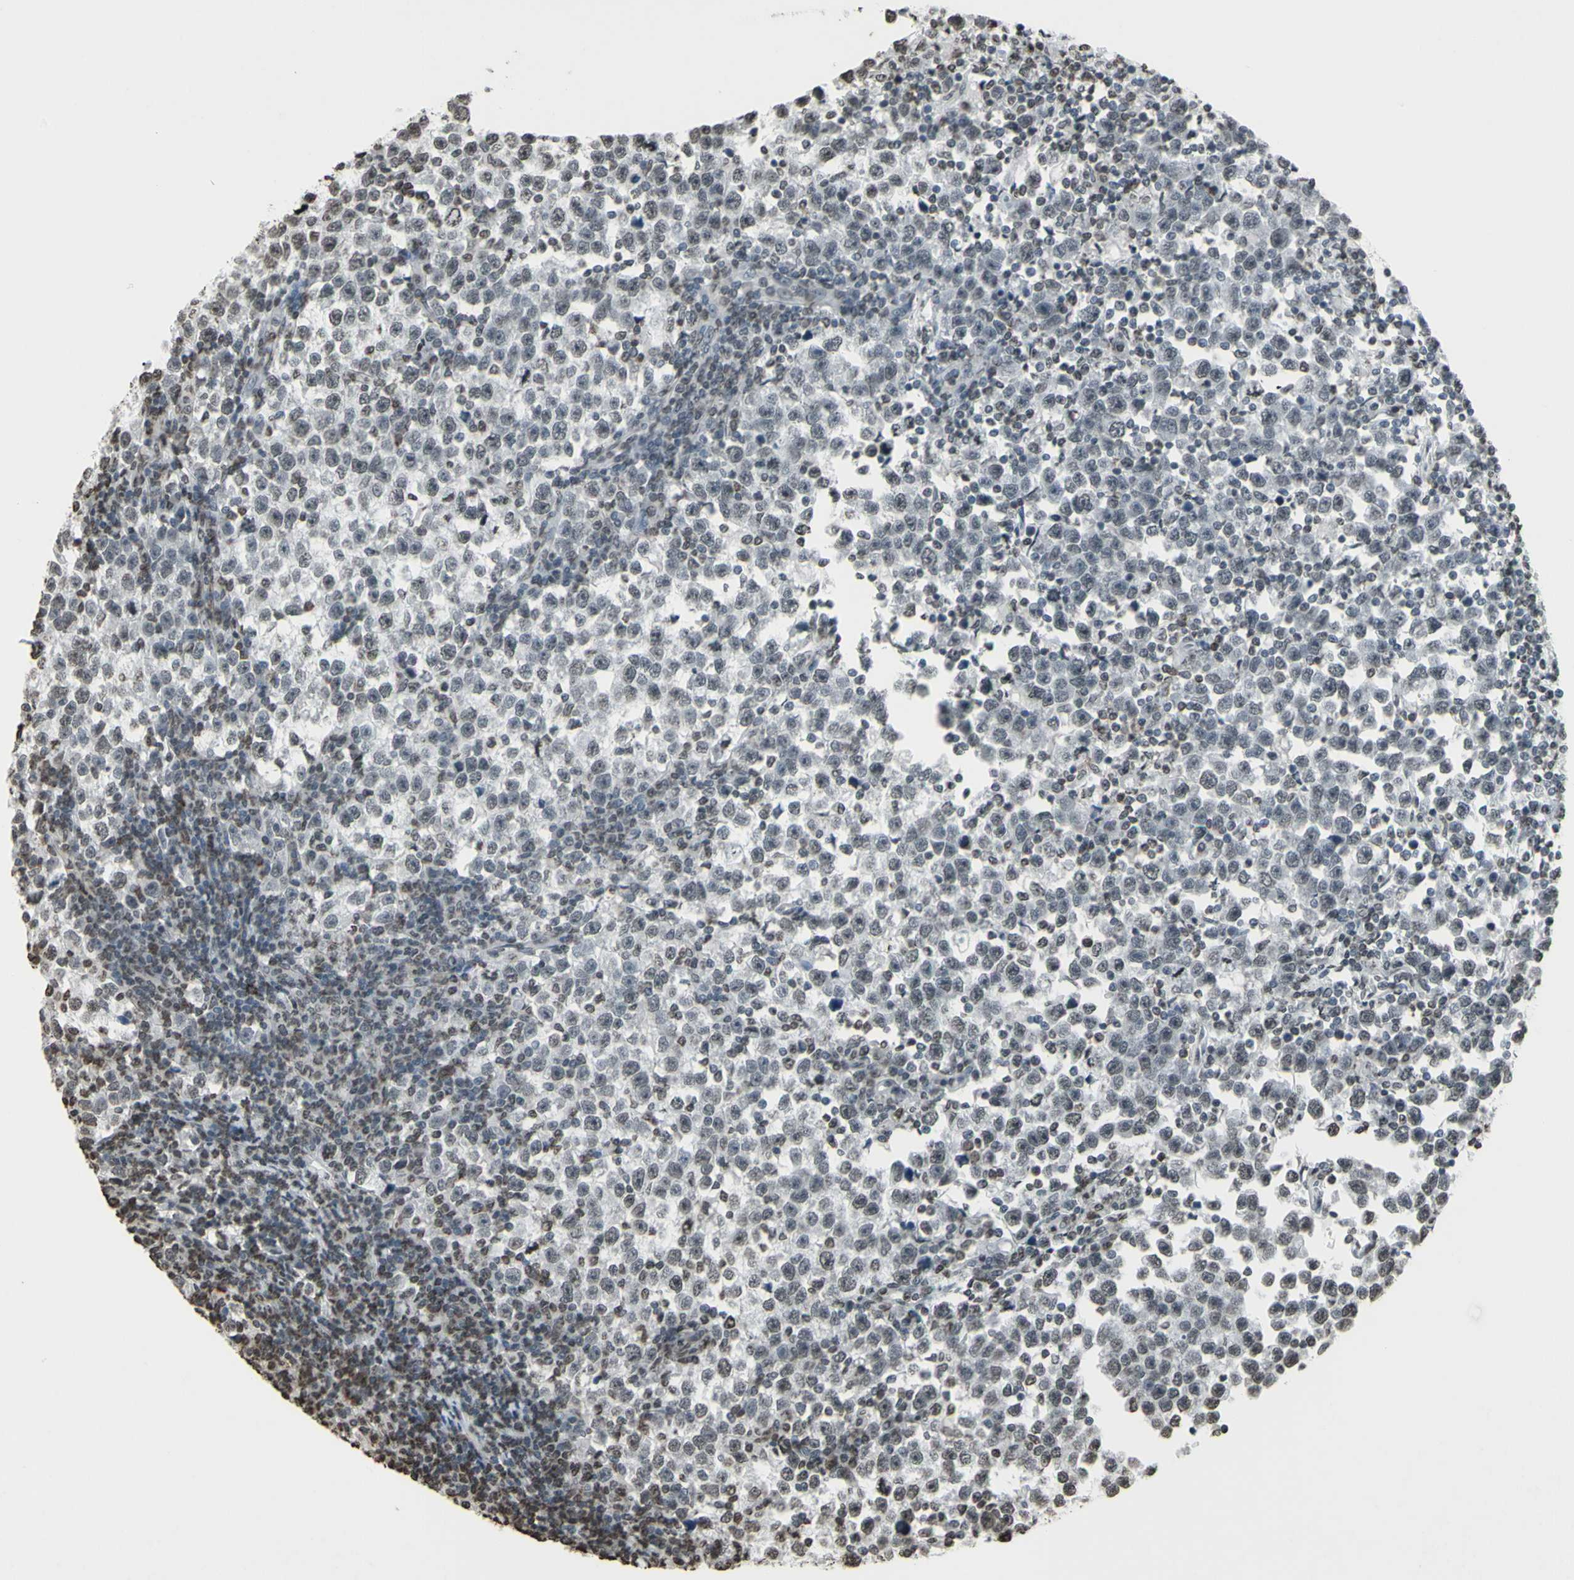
{"staining": {"intensity": "negative", "quantity": "none", "location": "none"}, "tissue": "testis cancer", "cell_type": "Tumor cells", "image_type": "cancer", "snomed": [{"axis": "morphology", "description": "Seminoma, NOS"}, {"axis": "topography", "description": "Testis"}], "caption": "An immunohistochemistry histopathology image of testis seminoma is shown. There is no staining in tumor cells of testis seminoma. (Stains: DAB immunohistochemistry with hematoxylin counter stain, Microscopy: brightfield microscopy at high magnification).", "gene": "CD79B", "patient": {"sex": "male", "age": 43}}